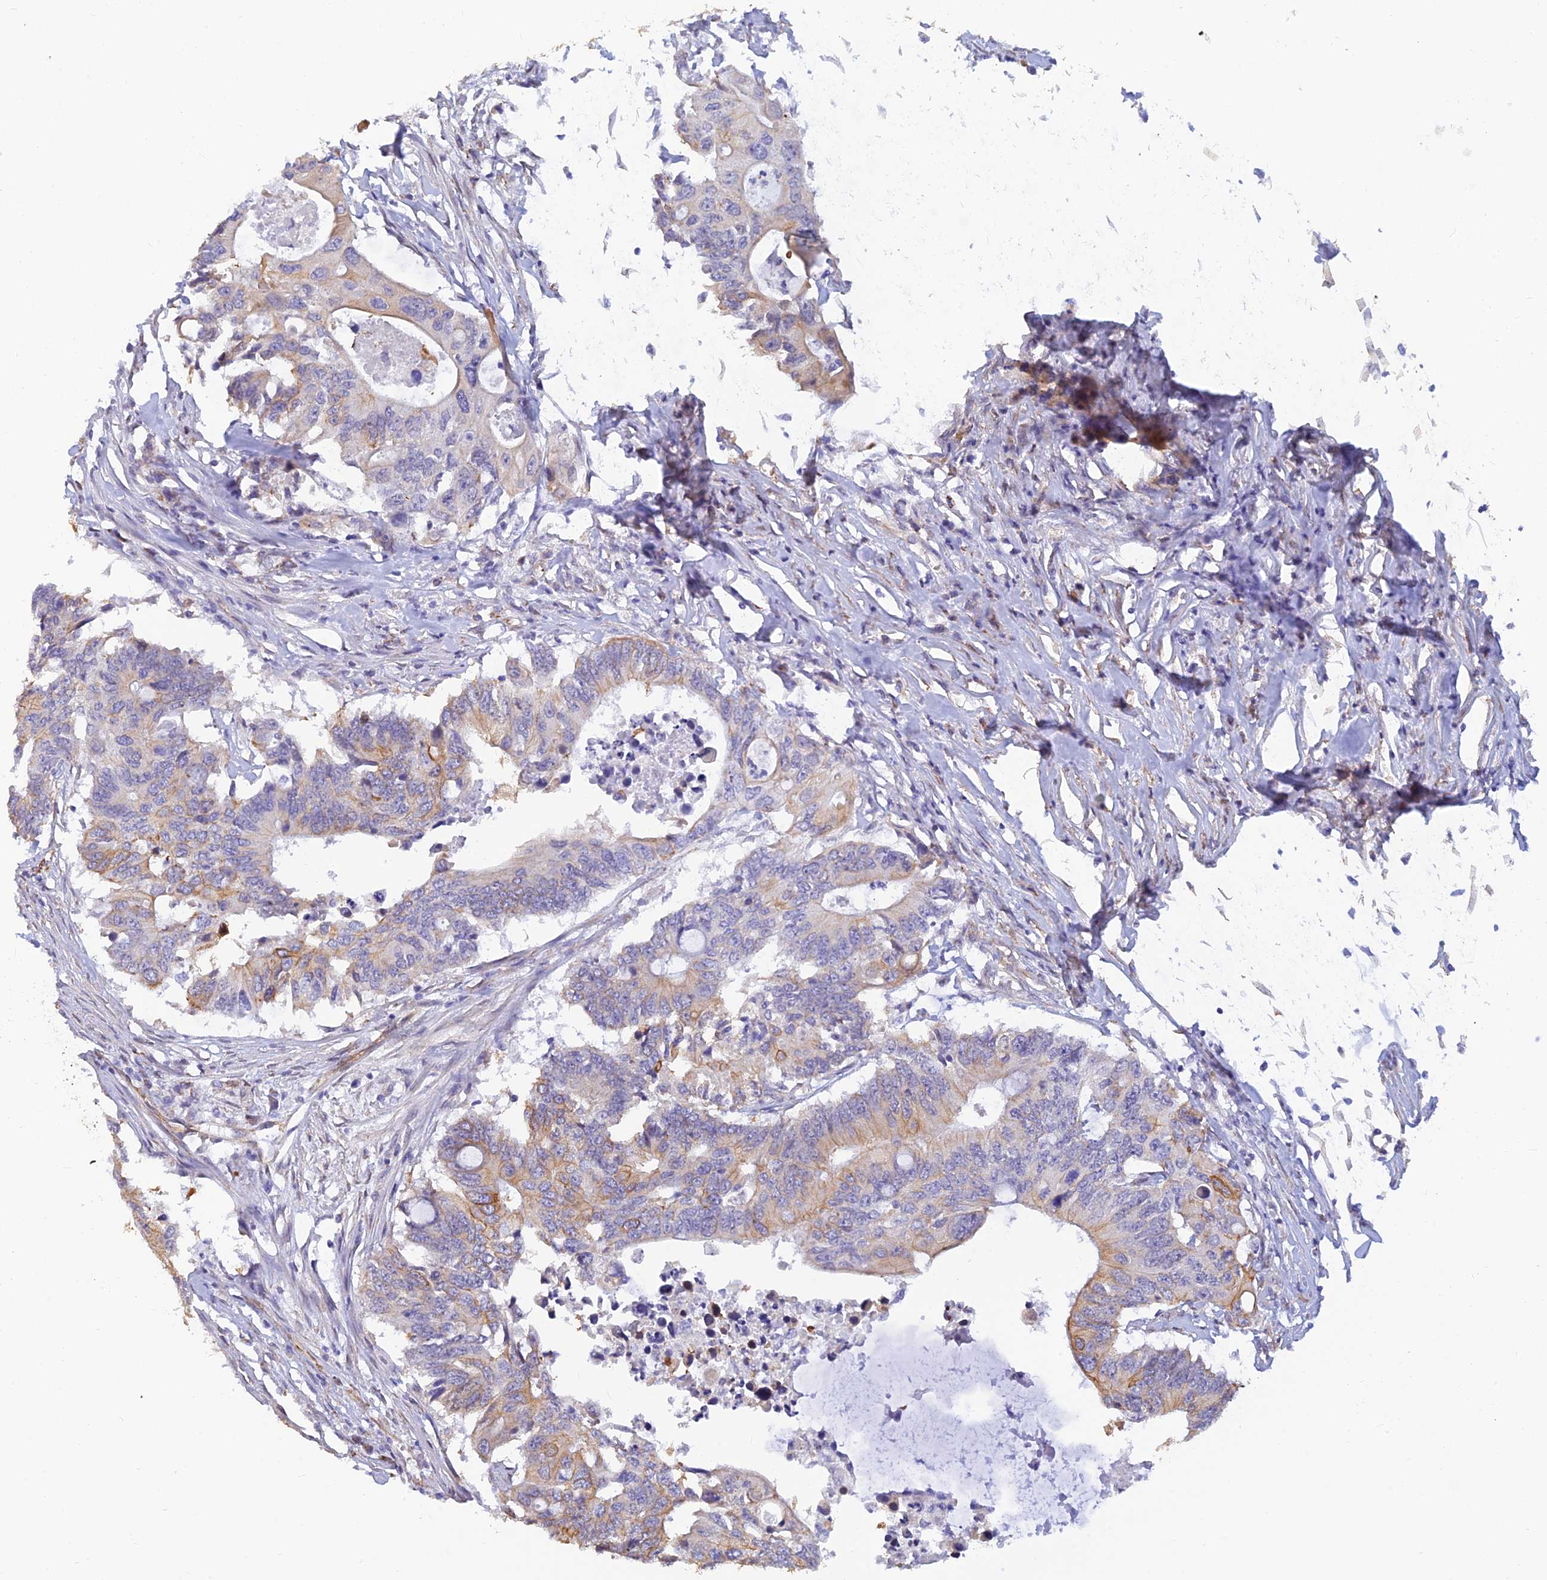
{"staining": {"intensity": "moderate", "quantity": "<25%", "location": "cytoplasmic/membranous"}, "tissue": "colorectal cancer", "cell_type": "Tumor cells", "image_type": "cancer", "snomed": [{"axis": "morphology", "description": "Adenocarcinoma, NOS"}, {"axis": "topography", "description": "Colon"}], "caption": "Immunohistochemistry (IHC) of human adenocarcinoma (colorectal) reveals low levels of moderate cytoplasmic/membranous positivity in approximately <25% of tumor cells. (brown staining indicates protein expression, while blue staining denotes nuclei).", "gene": "ALDH1L2", "patient": {"sex": "male", "age": 71}}